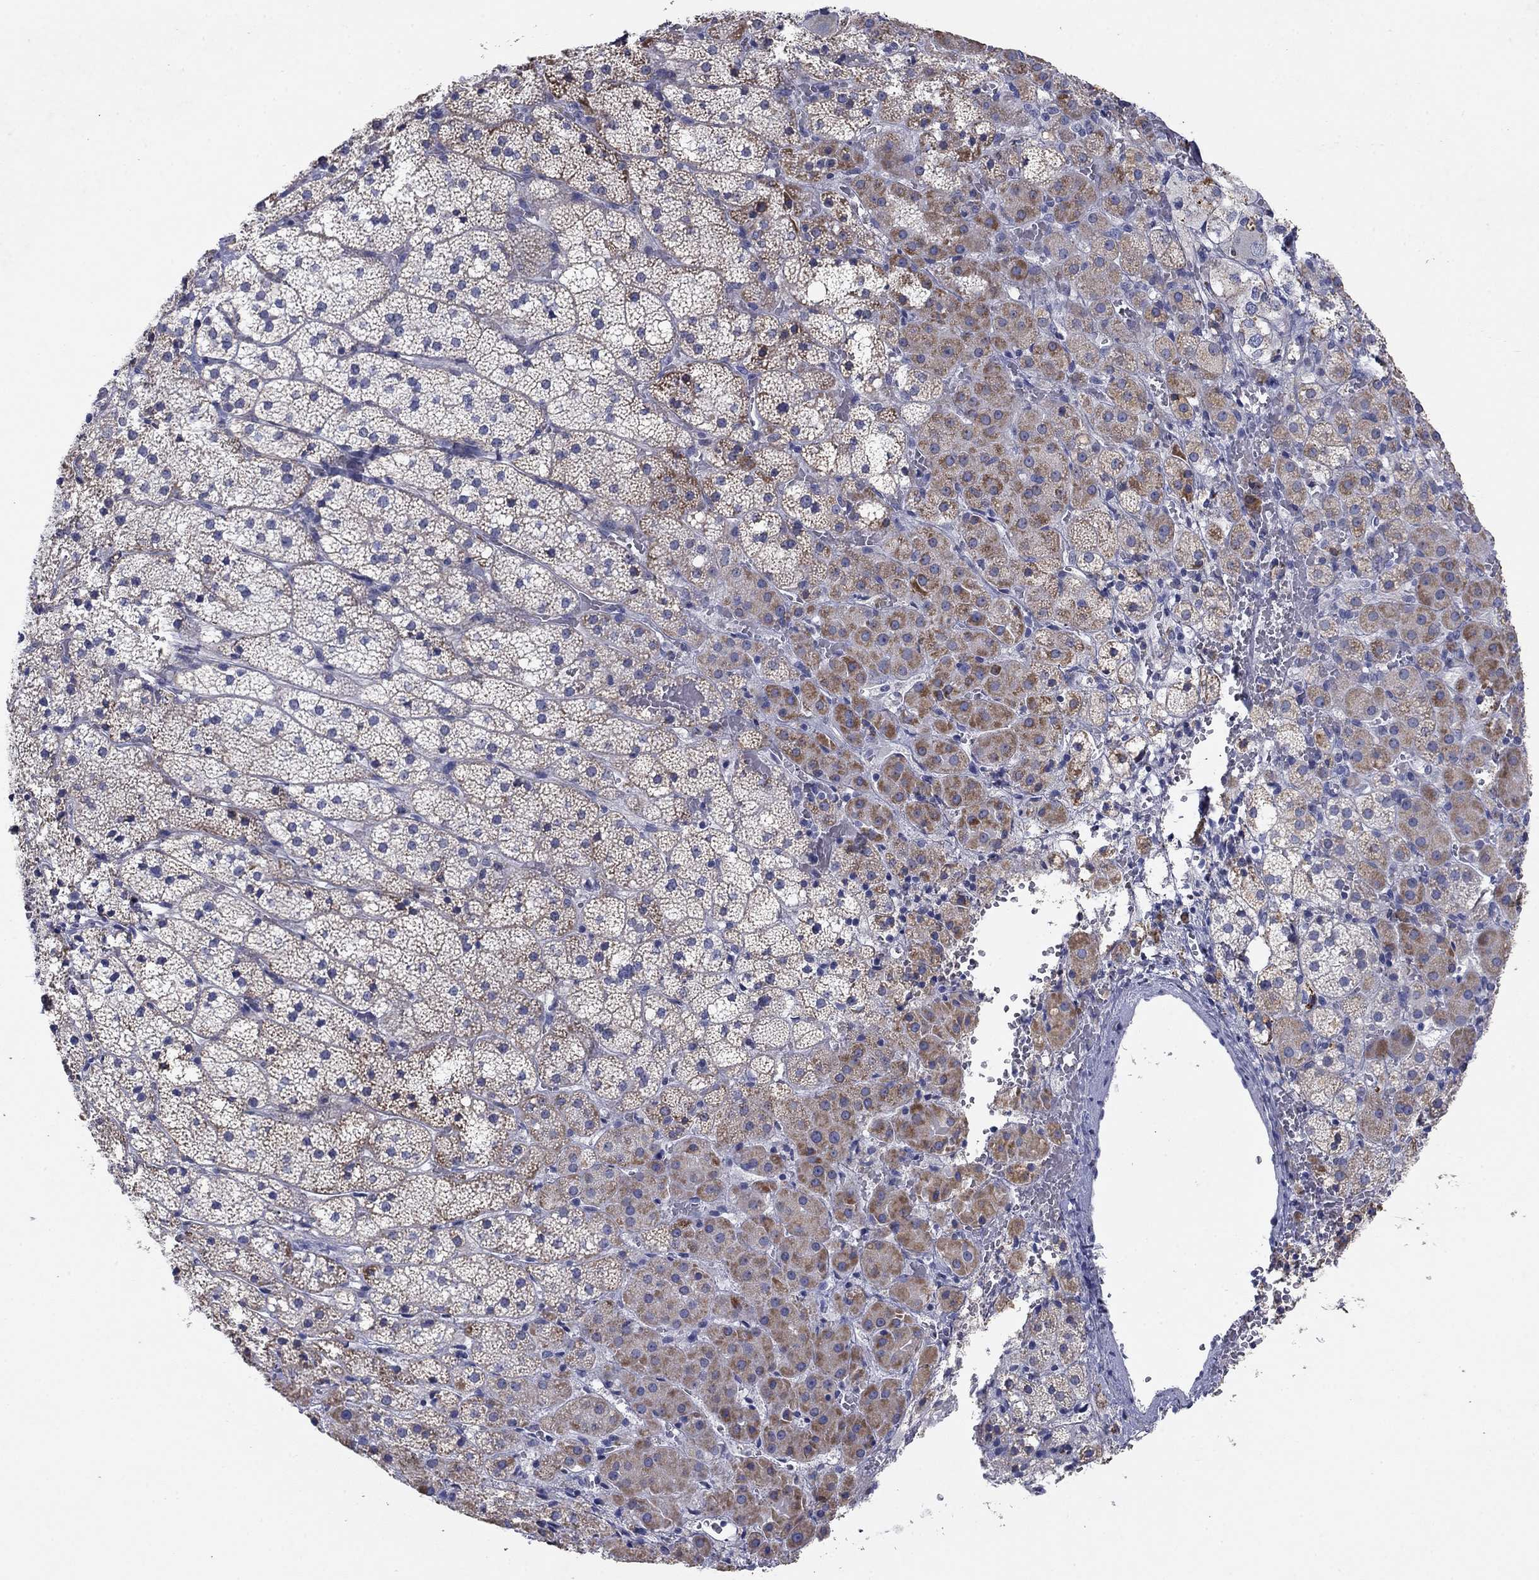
{"staining": {"intensity": "moderate", "quantity": "<25%", "location": "cytoplasmic/membranous"}, "tissue": "adrenal gland", "cell_type": "Glandular cells", "image_type": "normal", "snomed": [{"axis": "morphology", "description": "Normal tissue, NOS"}, {"axis": "topography", "description": "Adrenal gland"}], "caption": "Adrenal gland stained with DAB immunohistochemistry (IHC) demonstrates low levels of moderate cytoplasmic/membranous staining in approximately <25% of glandular cells. The staining is performed using DAB (3,3'-diaminobenzidine) brown chromogen to label protein expression. The nuclei are counter-stained blue using hematoxylin.", "gene": "PTGDS", "patient": {"sex": "male", "age": 53}}